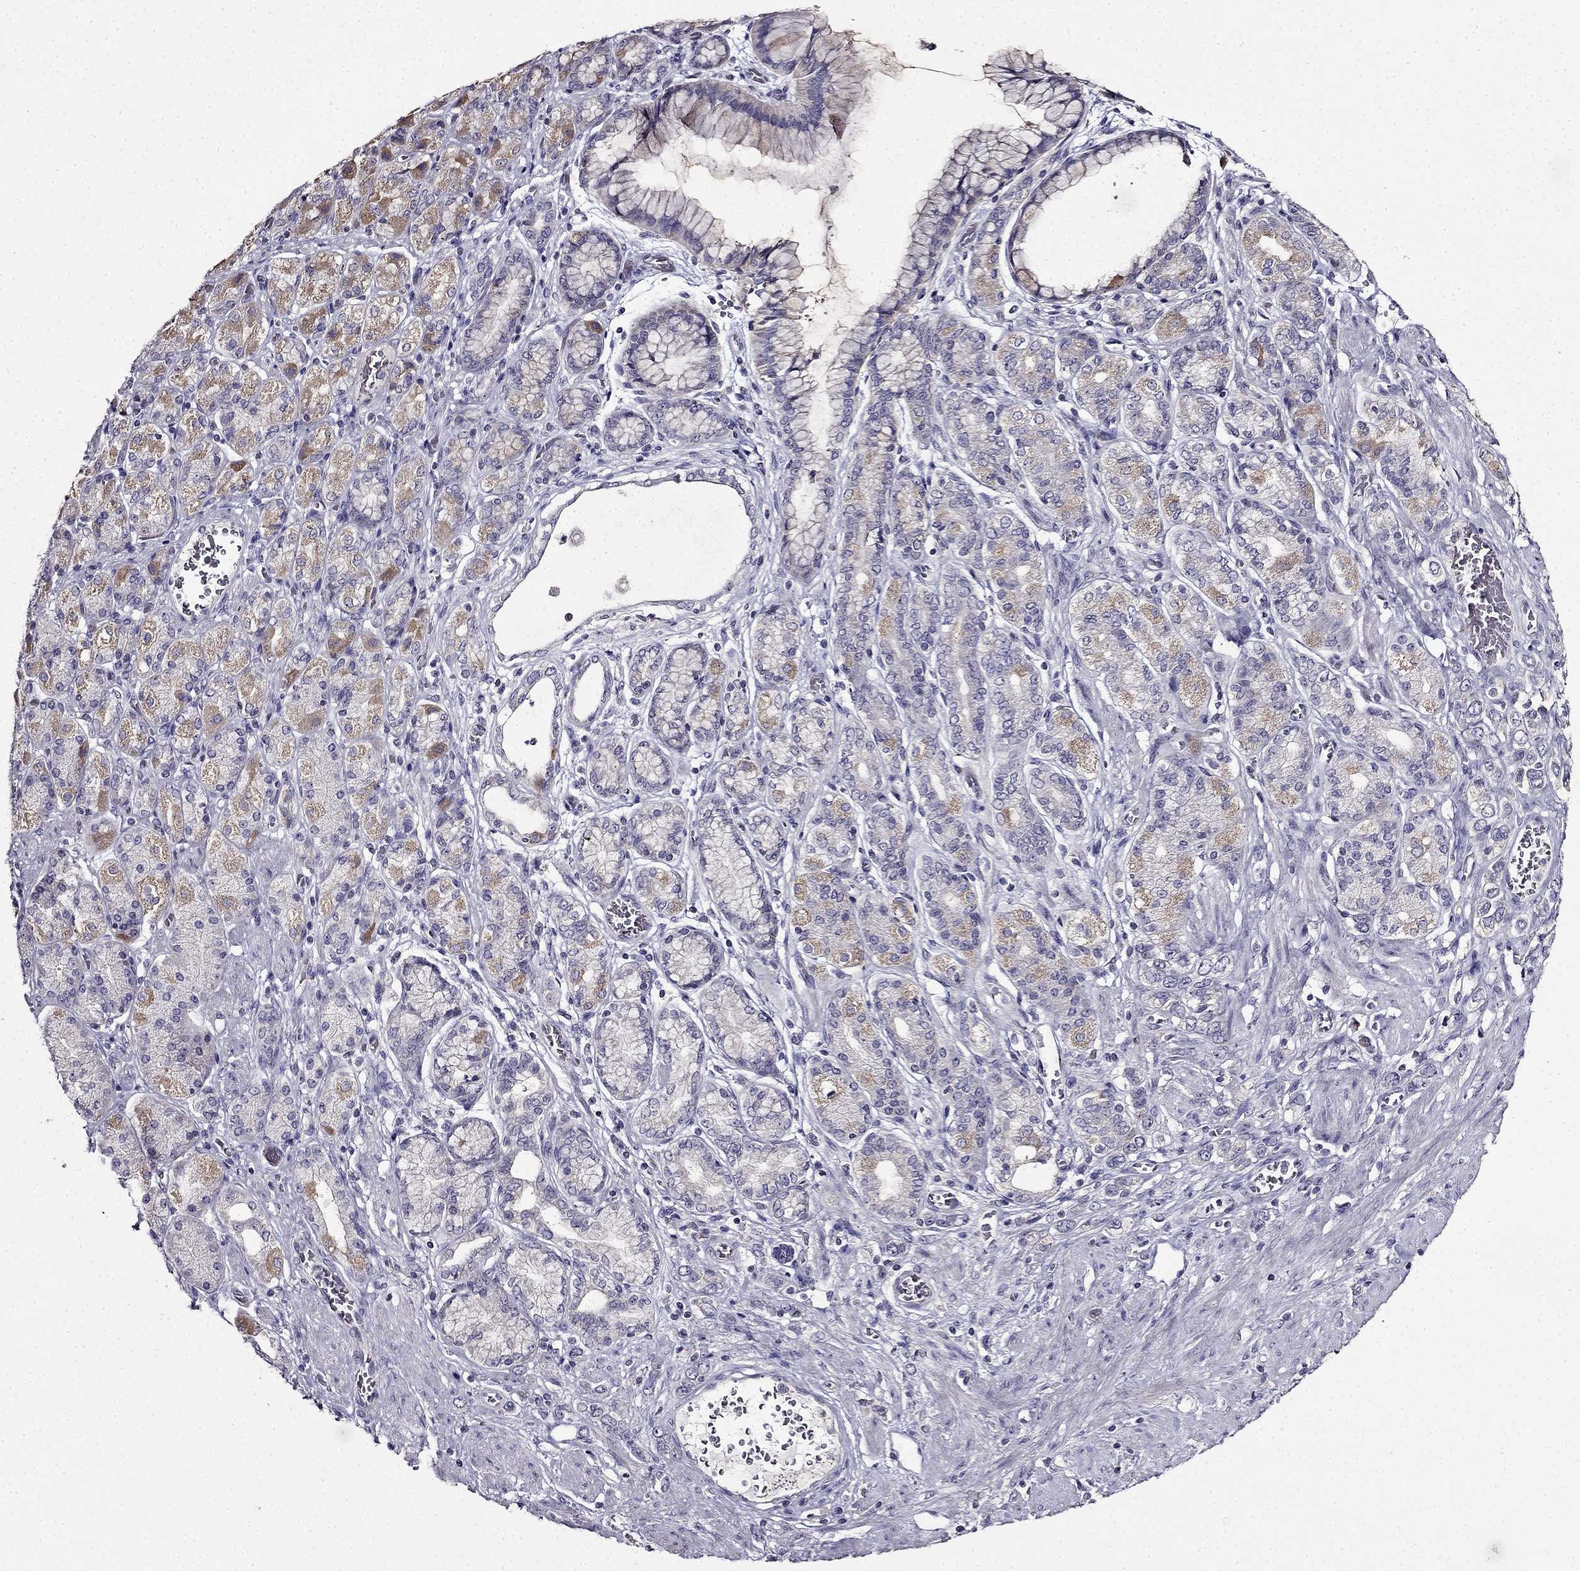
{"staining": {"intensity": "moderate", "quantity": "<25%", "location": "cytoplasmic/membranous"}, "tissue": "stomach cancer", "cell_type": "Tumor cells", "image_type": "cancer", "snomed": [{"axis": "morphology", "description": "Normal tissue, NOS"}, {"axis": "morphology", "description": "Adenocarcinoma, NOS"}, {"axis": "morphology", "description": "Adenocarcinoma, High grade"}, {"axis": "topography", "description": "Stomach, upper"}, {"axis": "topography", "description": "Stomach"}], "caption": "Moderate cytoplasmic/membranous staining is seen in approximately <25% of tumor cells in stomach cancer.", "gene": "TMEM266", "patient": {"sex": "female", "age": 65}}